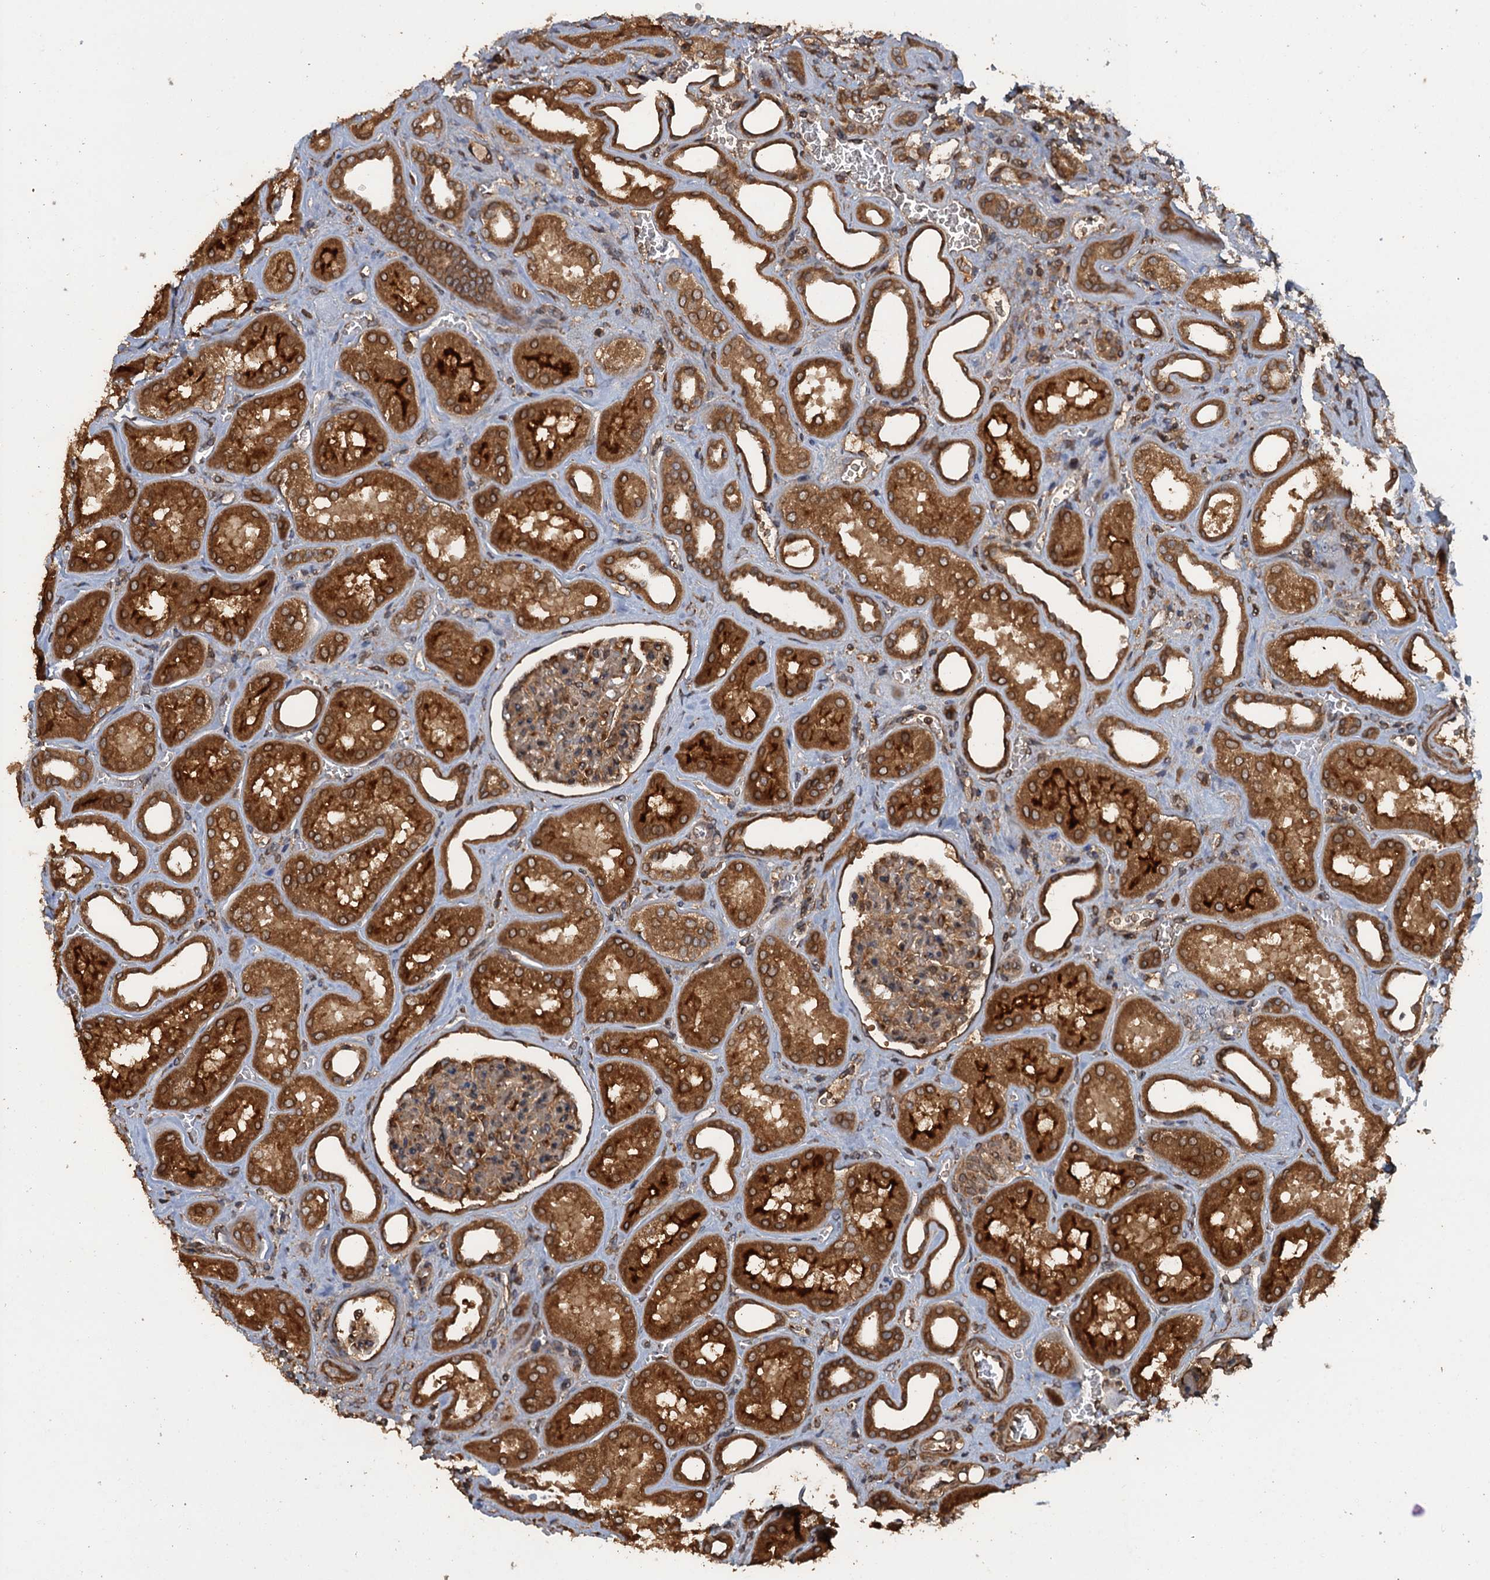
{"staining": {"intensity": "moderate", "quantity": "25%-75%", "location": "cytoplasmic/membranous"}, "tissue": "kidney", "cell_type": "Cells in glomeruli", "image_type": "normal", "snomed": [{"axis": "morphology", "description": "Normal tissue, NOS"}, {"axis": "morphology", "description": "Adenocarcinoma, NOS"}, {"axis": "topography", "description": "Kidney"}], "caption": "Protein analysis of unremarkable kidney reveals moderate cytoplasmic/membranous staining in about 25%-75% of cells in glomeruli.", "gene": "GLE1", "patient": {"sex": "female", "age": 68}}